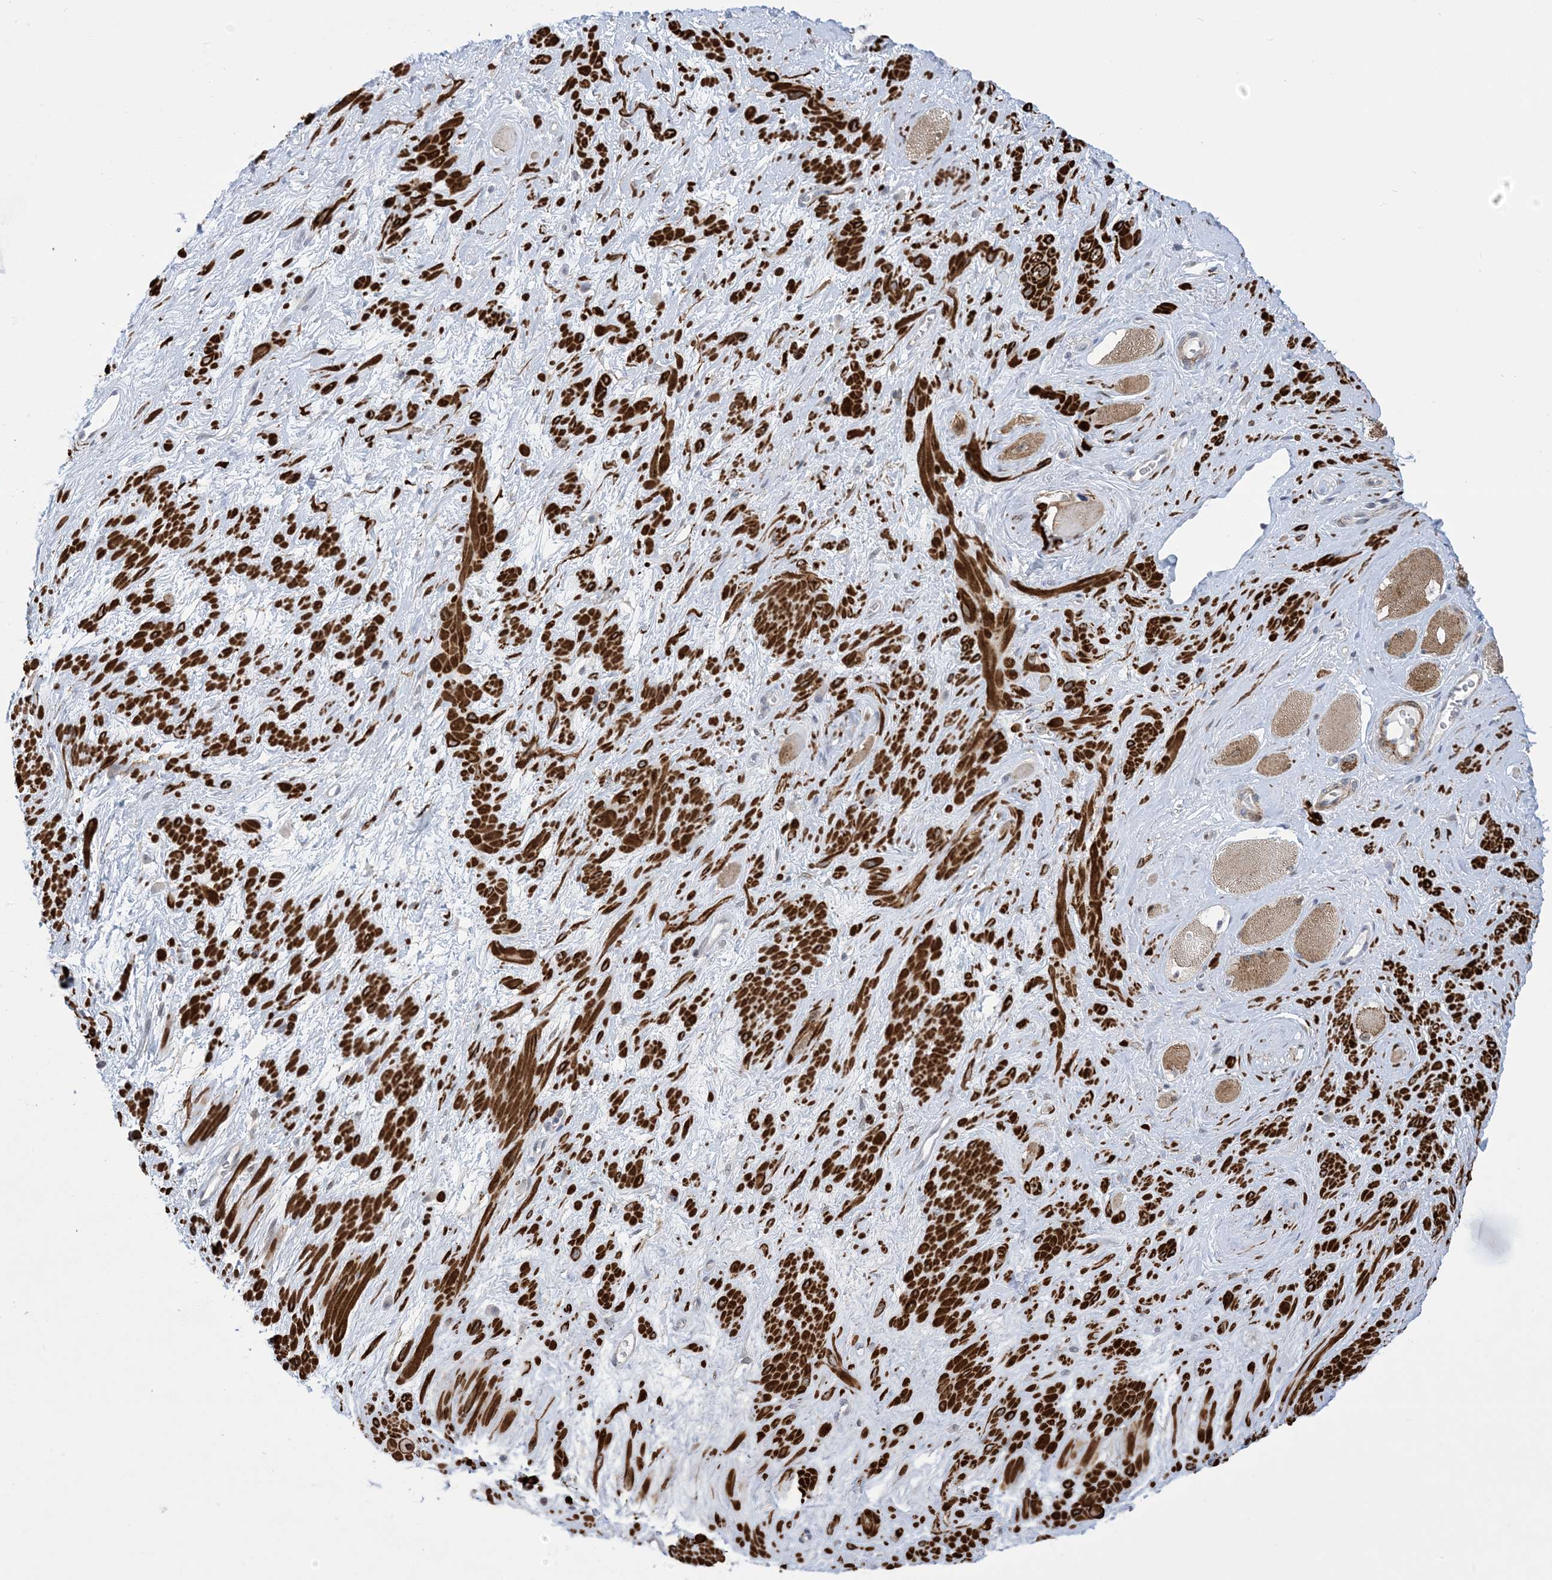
{"staining": {"intensity": "negative", "quantity": "none", "location": "none"}, "tissue": "adipose tissue", "cell_type": "Adipocytes", "image_type": "normal", "snomed": [{"axis": "morphology", "description": "Normal tissue, NOS"}, {"axis": "morphology", "description": "Adenocarcinoma, Low grade"}, {"axis": "topography", "description": "Prostate"}, {"axis": "topography", "description": "Peripheral nerve tissue"}], "caption": "A photomicrograph of adipose tissue stained for a protein reveals no brown staining in adipocytes. (Brightfield microscopy of DAB immunohistochemistry at high magnification).", "gene": "ZNF8", "patient": {"sex": "male", "age": 63}}